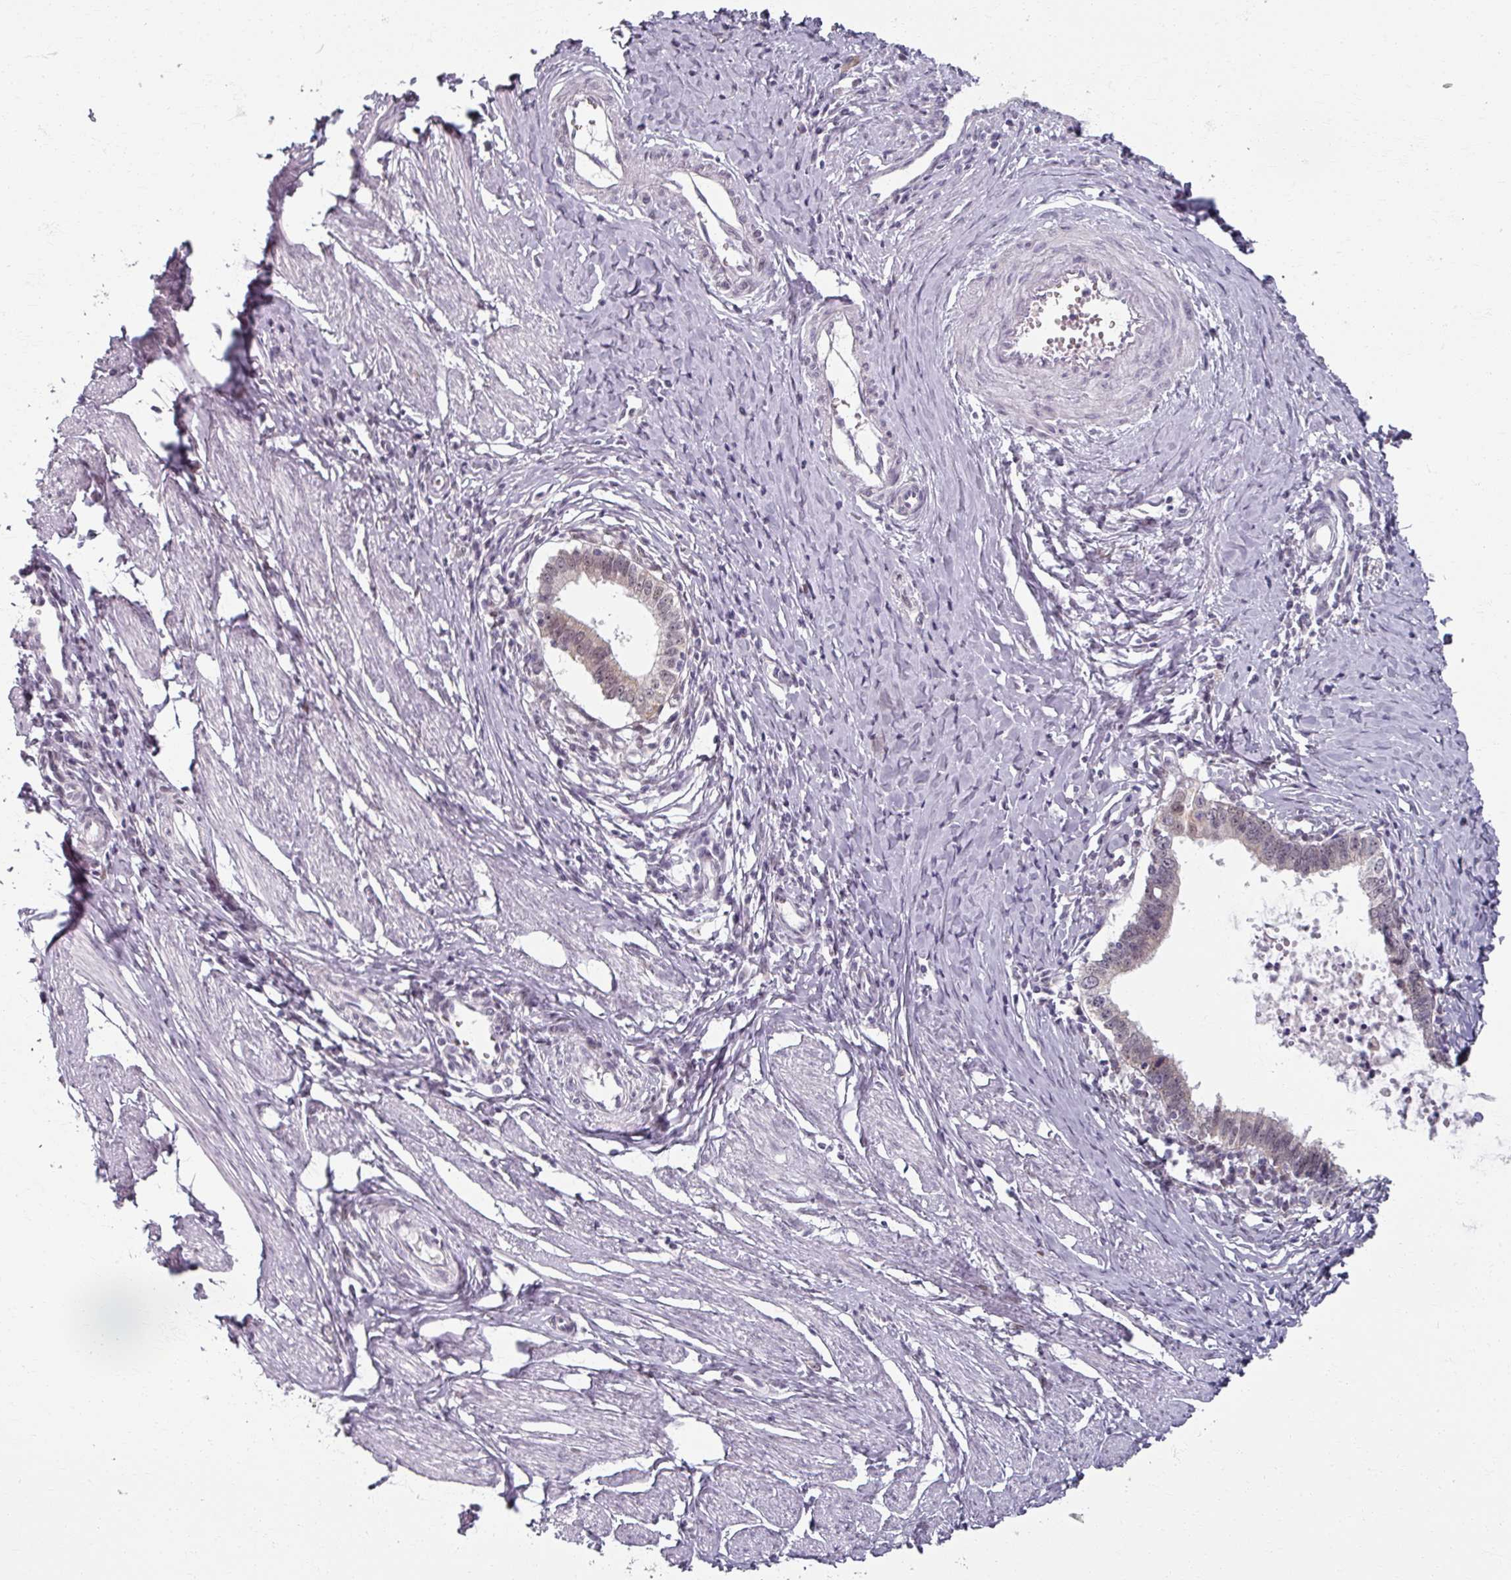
{"staining": {"intensity": "weak", "quantity": "<25%", "location": "nuclear"}, "tissue": "cervical cancer", "cell_type": "Tumor cells", "image_type": "cancer", "snomed": [{"axis": "morphology", "description": "Adenocarcinoma, NOS"}, {"axis": "topography", "description": "Cervix"}], "caption": "A histopathology image of human cervical adenocarcinoma is negative for staining in tumor cells.", "gene": "RIPOR3", "patient": {"sex": "female", "age": 36}}